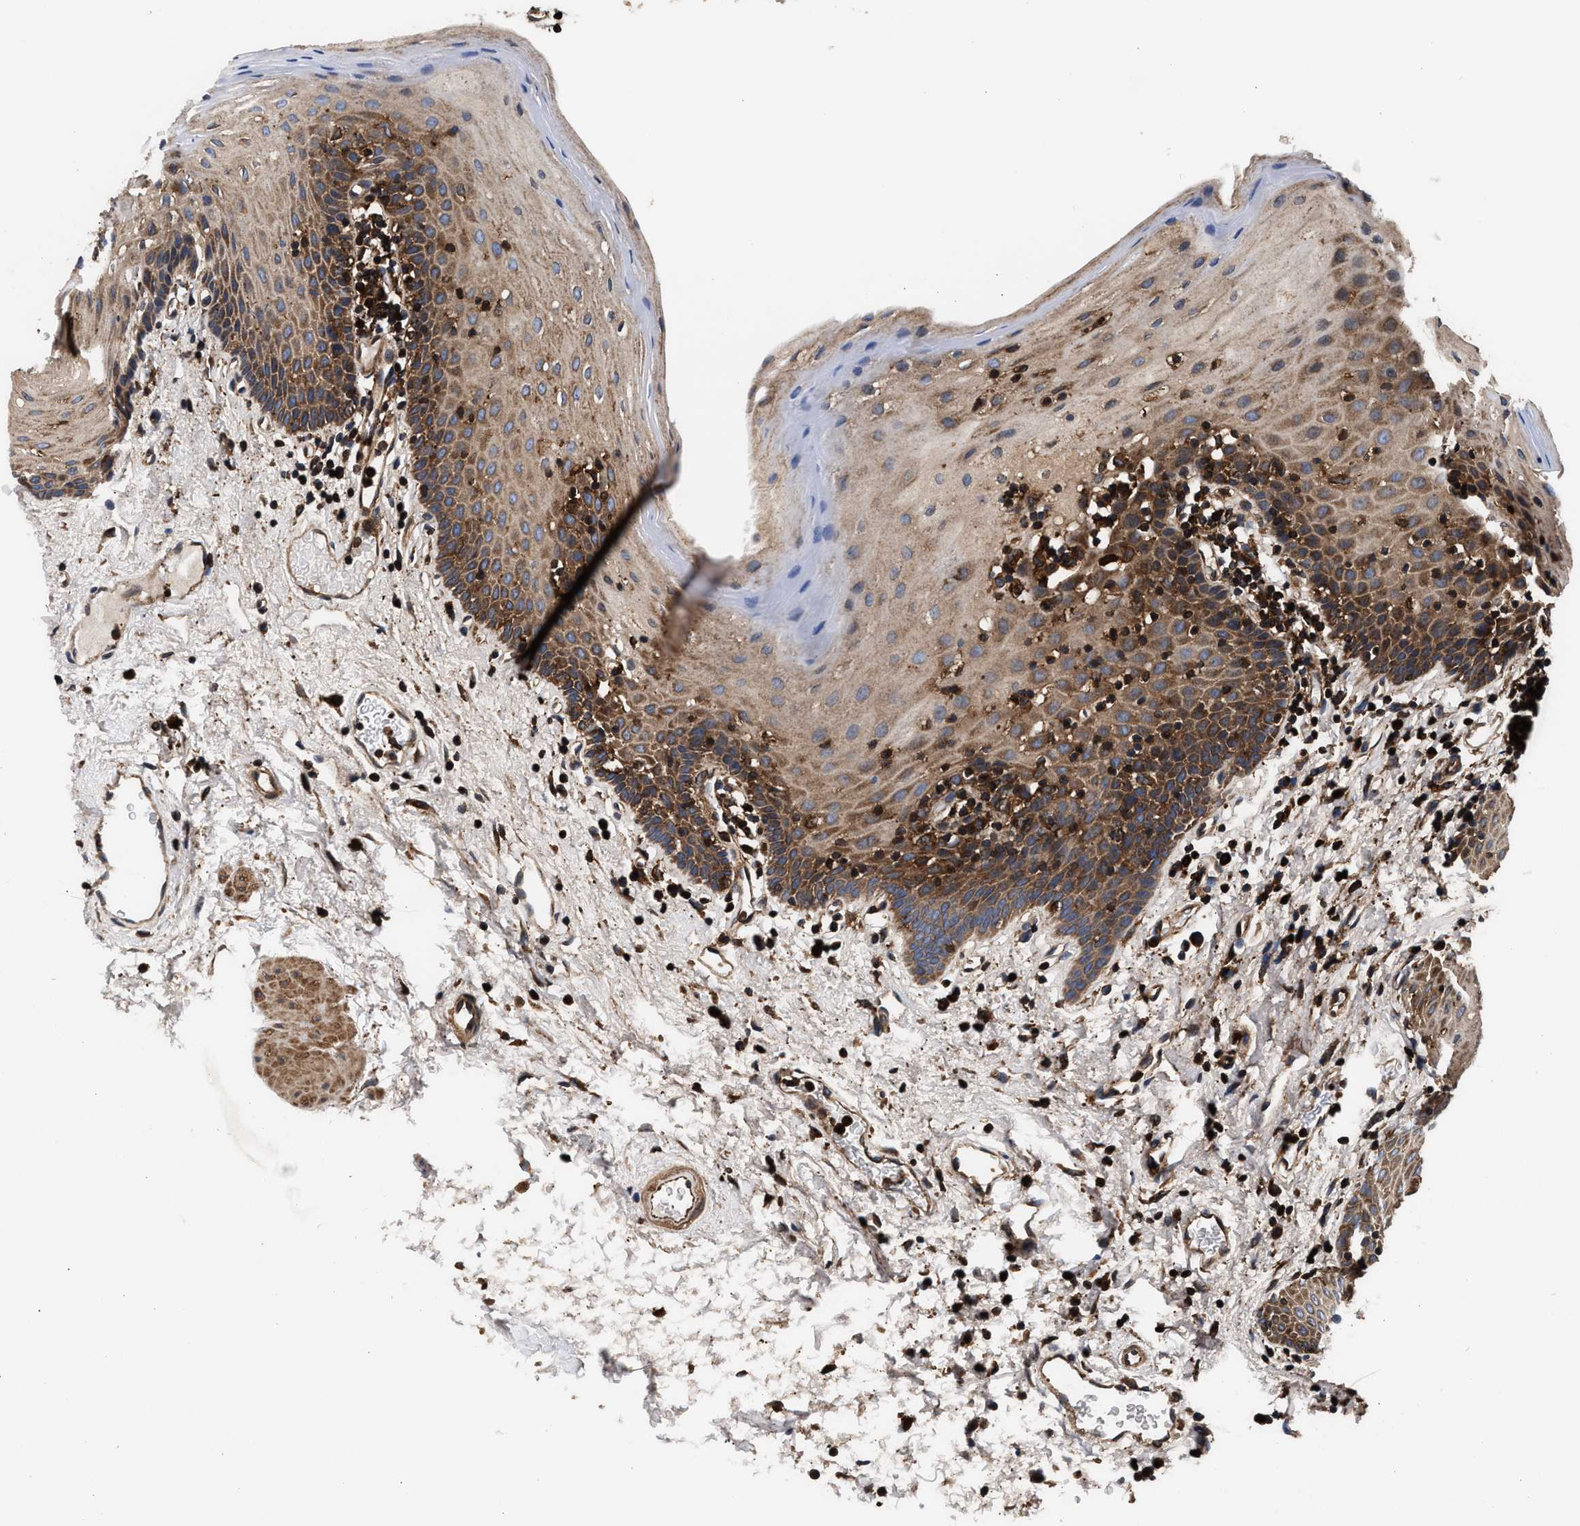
{"staining": {"intensity": "moderate", "quantity": ">75%", "location": "cytoplasmic/membranous"}, "tissue": "oral mucosa", "cell_type": "Squamous epithelial cells", "image_type": "normal", "snomed": [{"axis": "morphology", "description": "Normal tissue, NOS"}, {"axis": "topography", "description": "Oral tissue"}], "caption": "A medium amount of moderate cytoplasmic/membranous positivity is appreciated in approximately >75% of squamous epithelial cells in benign oral mucosa.", "gene": "ENSG00000286112", "patient": {"sex": "male", "age": 66}}